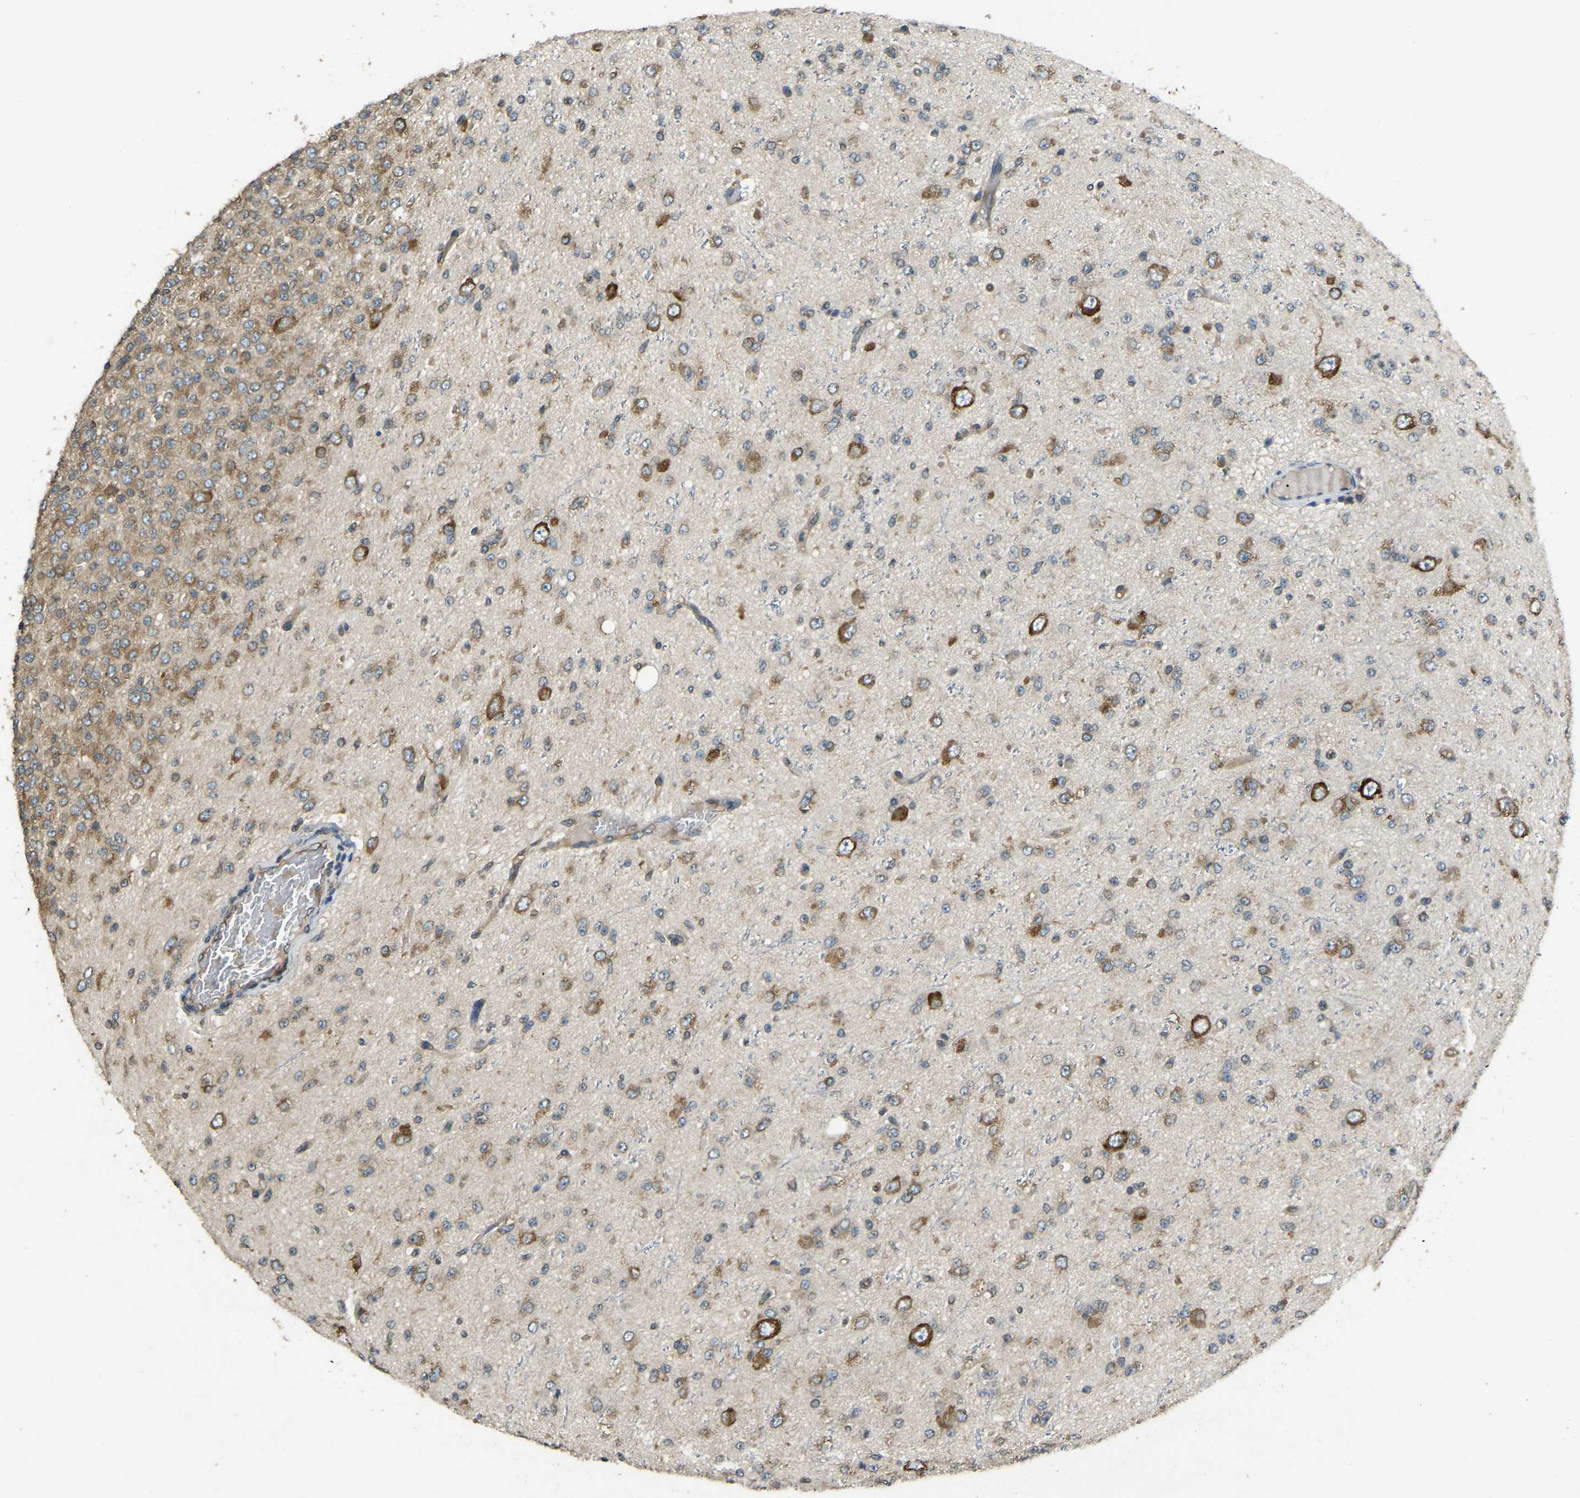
{"staining": {"intensity": "moderate", "quantity": ">75%", "location": "cytoplasmic/membranous"}, "tissue": "glioma", "cell_type": "Tumor cells", "image_type": "cancer", "snomed": [{"axis": "morphology", "description": "Glioma, malignant, High grade"}, {"axis": "topography", "description": "pancreas cauda"}], "caption": "A micrograph showing moderate cytoplasmic/membranous positivity in approximately >75% of tumor cells in malignant glioma (high-grade), as visualized by brown immunohistochemical staining.", "gene": "AIMP1", "patient": {"sex": "male", "age": 60}}